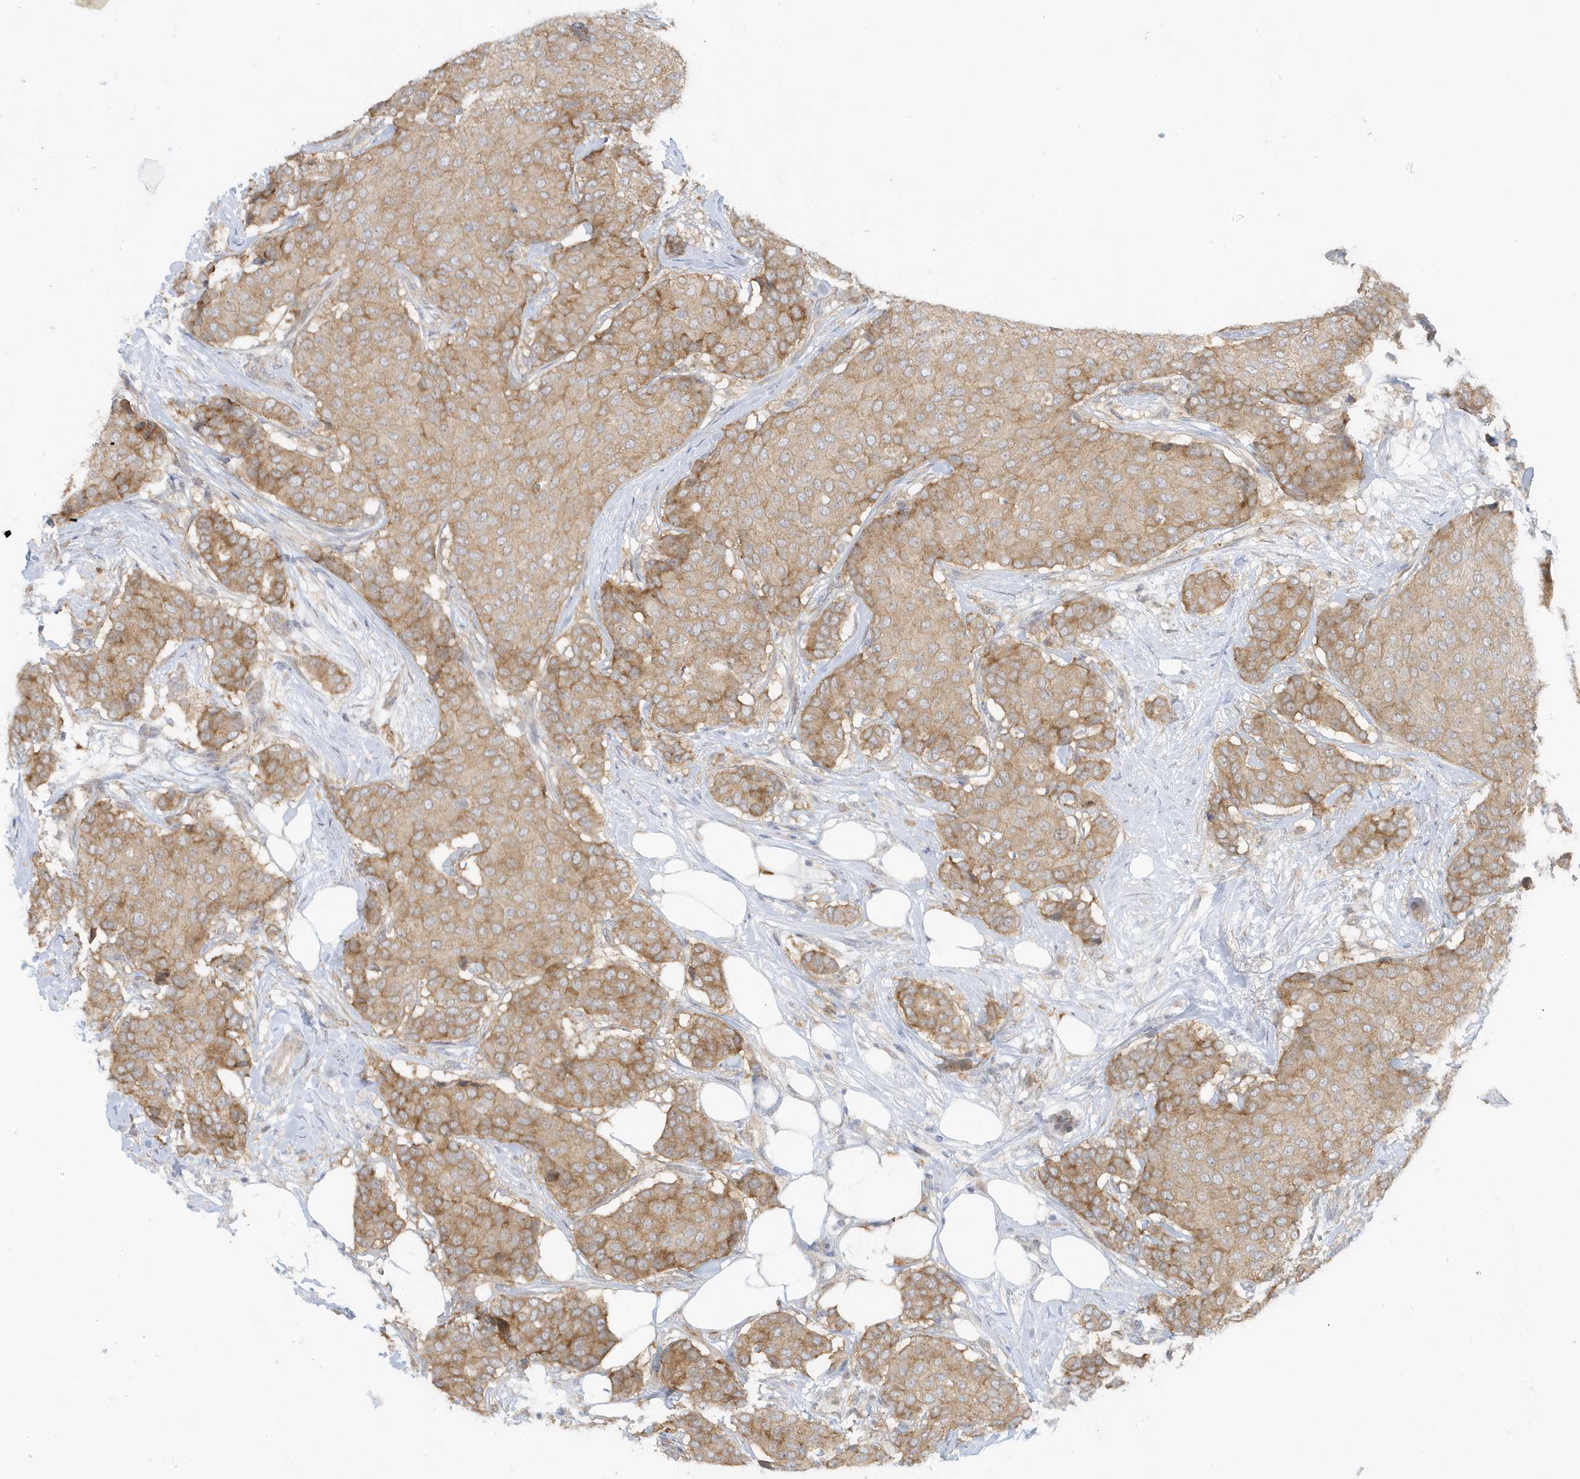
{"staining": {"intensity": "moderate", "quantity": ">75%", "location": "cytoplasmic/membranous"}, "tissue": "breast cancer", "cell_type": "Tumor cells", "image_type": "cancer", "snomed": [{"axis": "morphology", "description": "Duct carcinoma"}, {"axis": "topography", "description": "Breast"}], "caption": "This photomicrograph shows IHC staining of breast infiltrating ductal carcinoma, with medium moderate cytoplasmic/membranous expression in approximately >75% of tumor cells.", "gene": "SCN3A", "patient": {"sex": "female", "age": 75}}